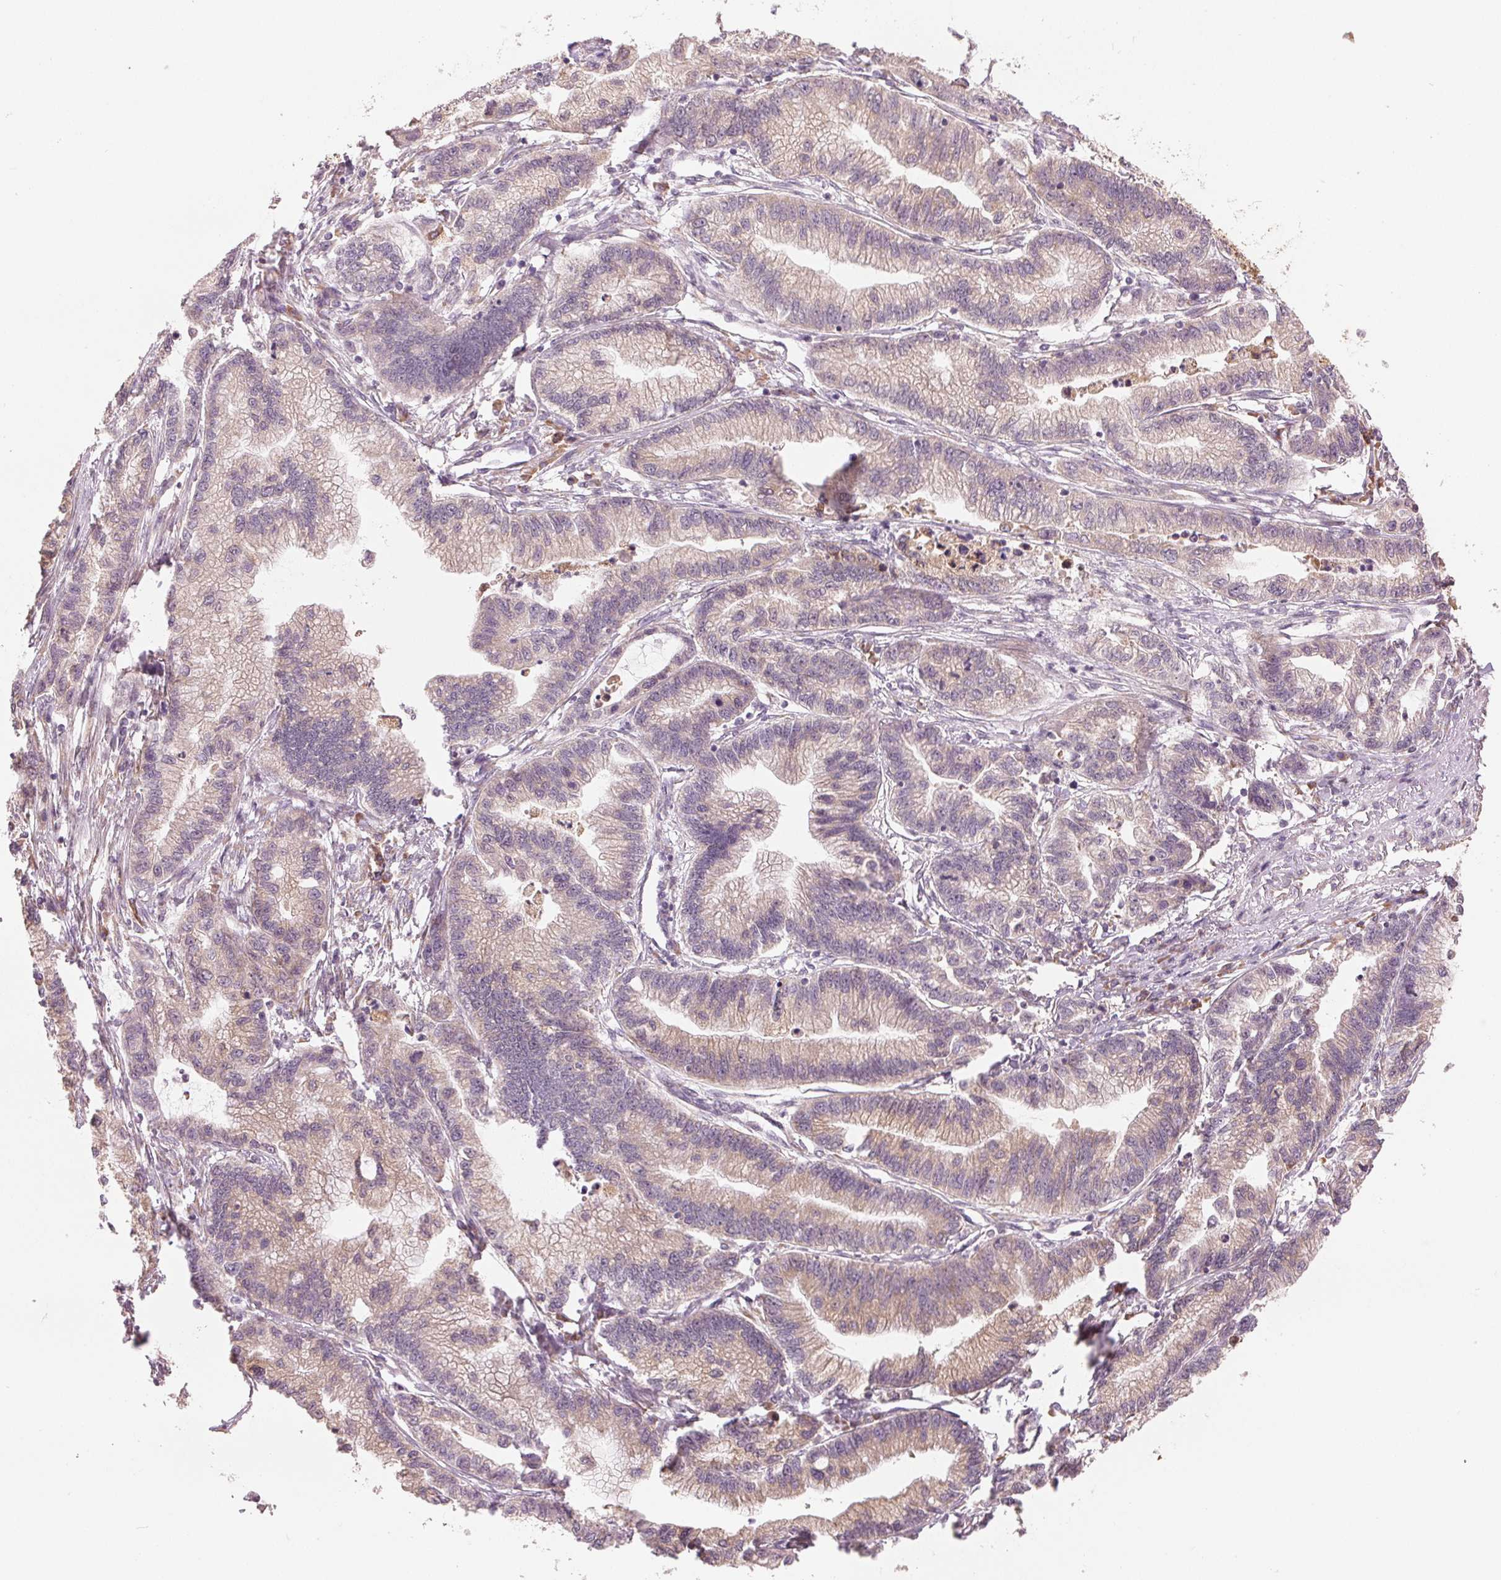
{"staining": {"intensity": "weak", "quantity": "<25%", "location": "cytoplasmic/membranous"}, "tissue": "stomach cancer", "cell_type": "Tumor cells", "image_type": "cancer", "snomed": [{"axis": "morphology", "description": "Adenocarcinoma, NOS"}, {"axis": "topography", "description": "Stomach"}], "caption": "Stomach cancer stained for a protein using immunohistochemistry (IHC) shows no positivity tumor cells.", "gene": "SLC20A1", "patient": {"sex": "male", "age": 83}}